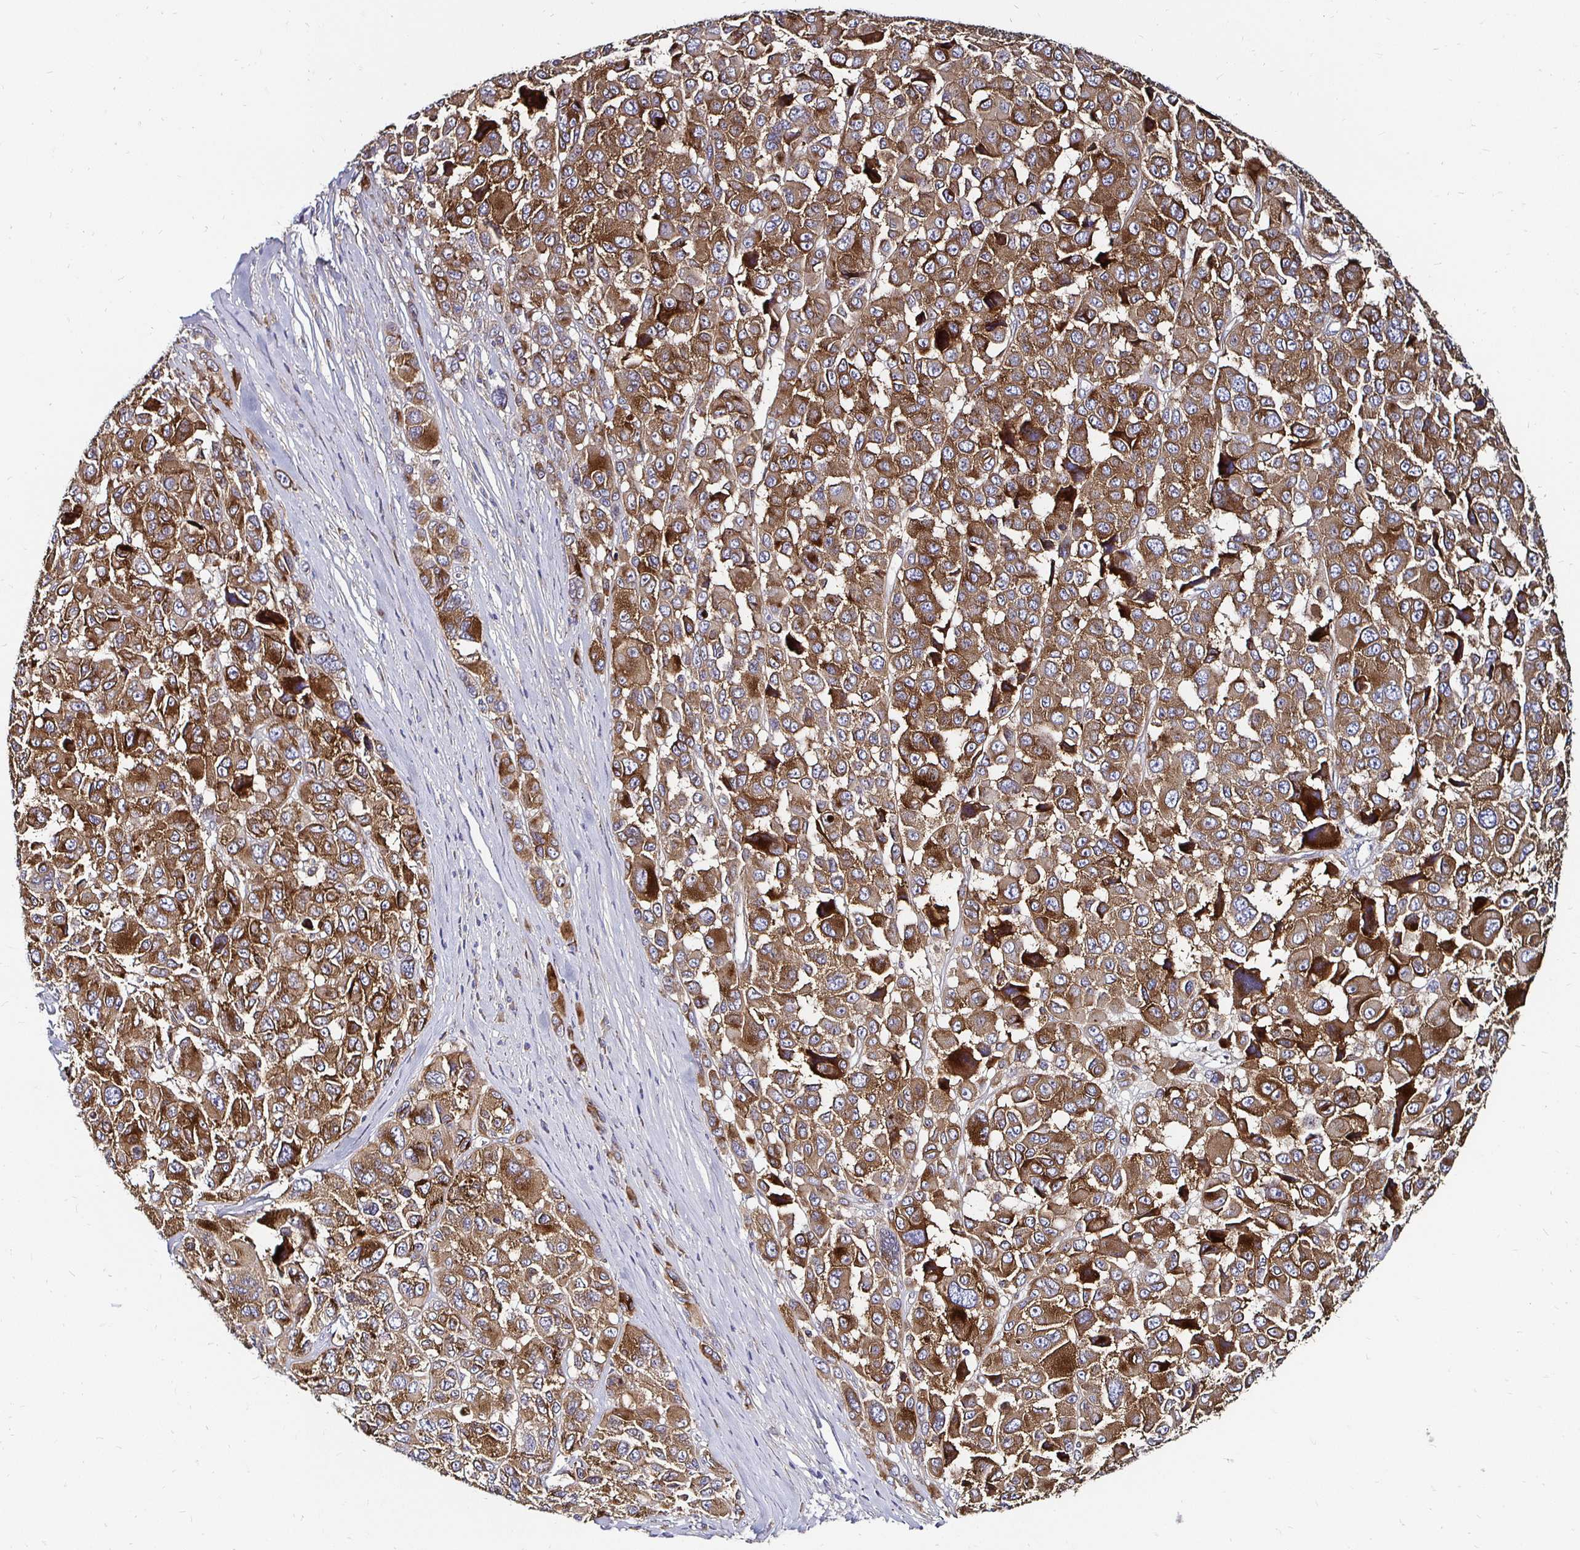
{"staining": {"intensity": "moderate", "quantity": ">75%", "location": "cytoplasmic/membranous"}, "tissue": "melanoma", "cell_type": "Tumor cells", "image_type": "cancer", "snomed": [{"axis": "morphology", "description": "Malignant melanoma, NOS"}, {"axis": "topography", "description": "Skin"}], "caption": "The histopathology image exhibits staining of malignant melanoma, revealing moderate cytoplasmic/membranous protein staining (brown color) within tumor cells.", "gene": "NCSTN", "patient": {"sex": "female", "age": 66}}